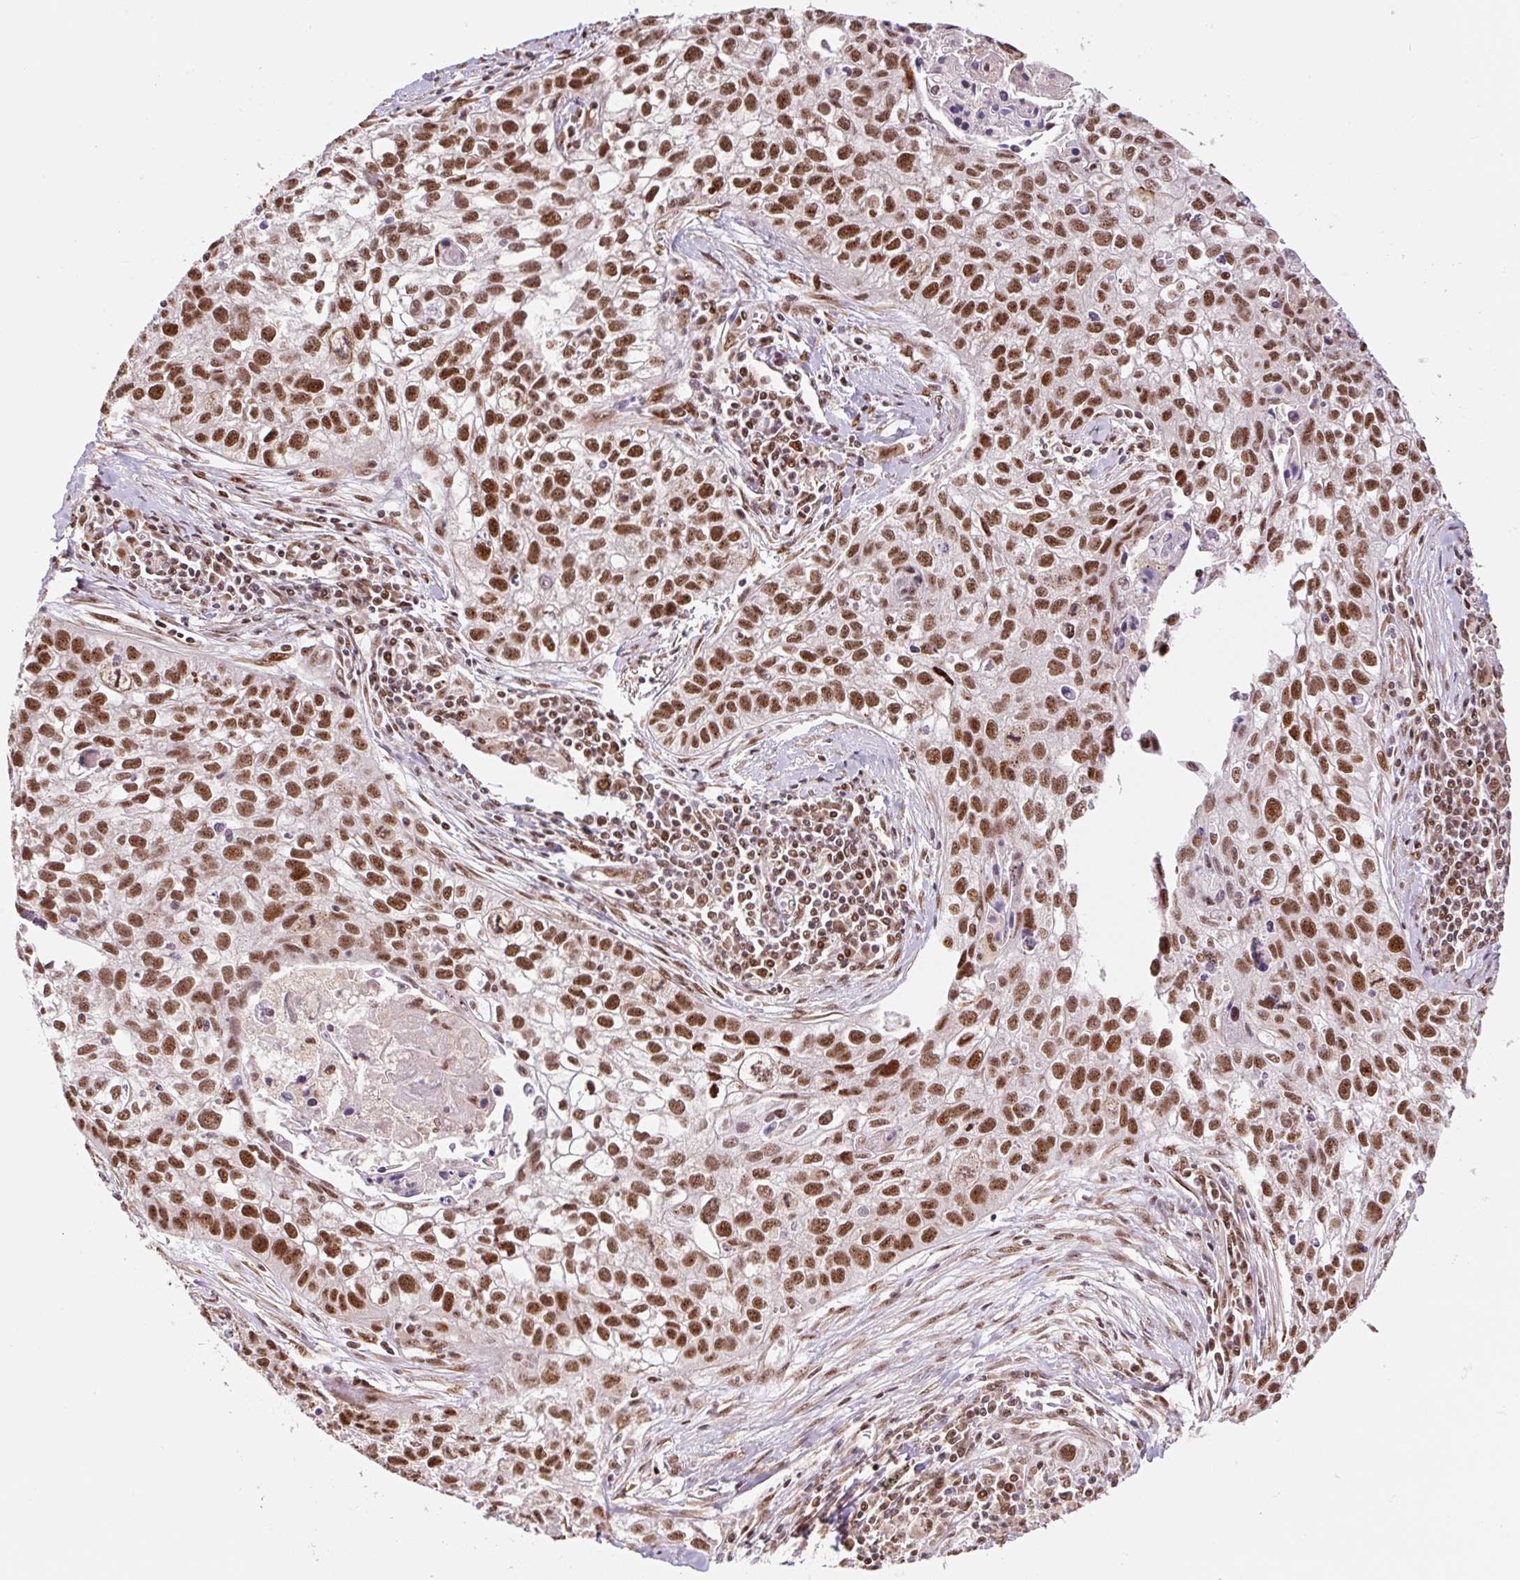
{"staining": {"intensity": "strong", "quantity": ">75%", "location": "nuclear"}, "tissue": "lung cancer", "cell_type": "Tumor cells", "image_type": "cancer", "snomed": [{"axis": "morphology", "description": "Squamous cell carcinoma, NOS"}, {"axis": "topography", "description": "Lung"}], "caption": "Human lung cancer (squamous cell carcinoma) stained with a brown dye demonstrates strong nuclear positive expression in approximately >75% of tumor cells.", "gene": "INTS8", "patient": {"sex": "male", "age": 74}}